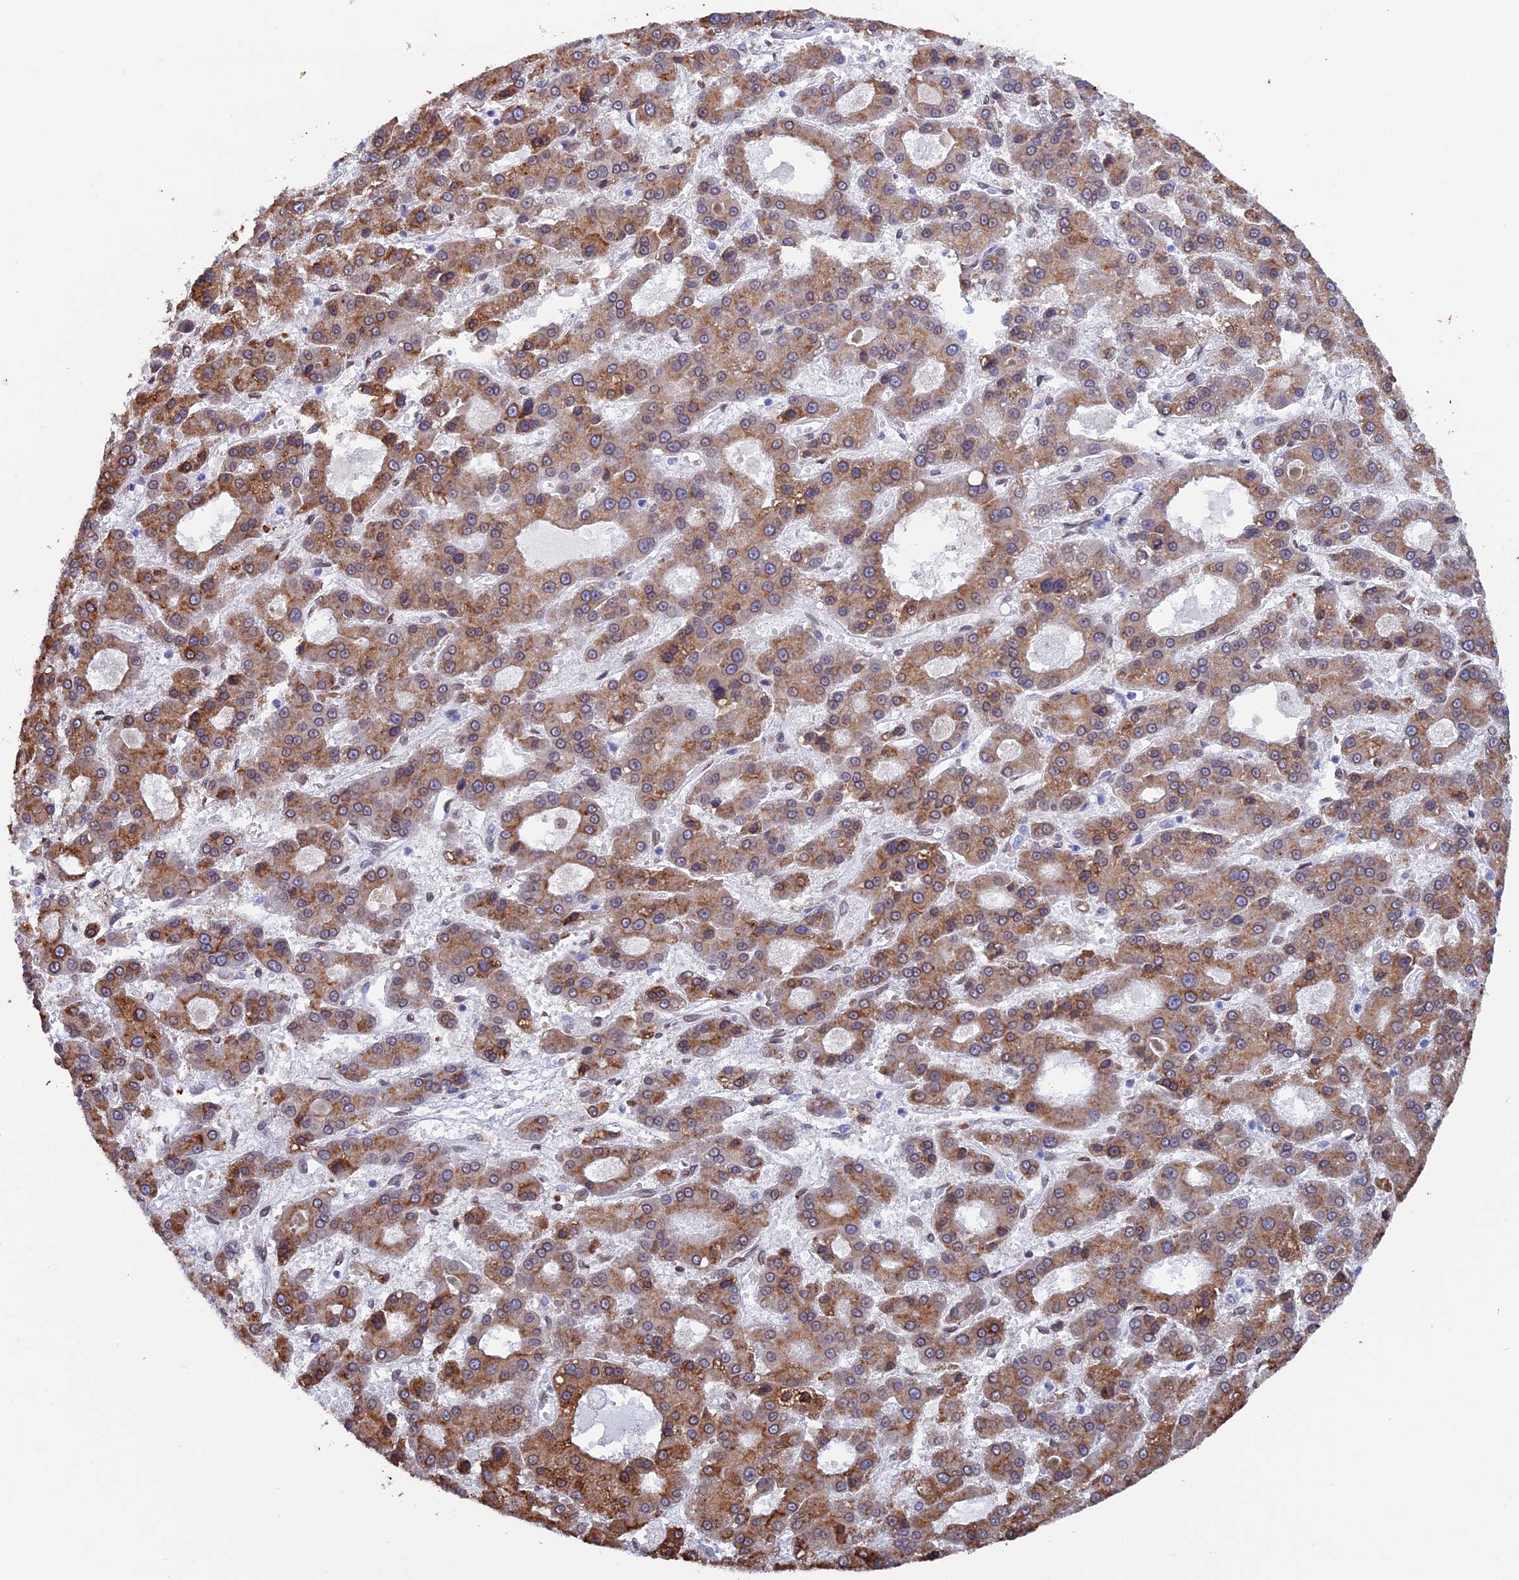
{"staining": {"intensity": "moderate", "quantity": ">75%", "location": "cytoplasmic/membranous"}, "tissue": "liver cancer", "cell_type": "Tumor cells", "image_type": "cancer", "snomed": [{"axis": "morphology", "description": "Carcinoma, Hepatocellular, NOS"}, {"axis": "topography", "description": "Liver"}], "caption": "Immunohistochemistry (IHC) photomicrograph of neoplastic tissue: human liver hepatocellular carcinoma stained using immunohistochemistry displays medium levels of moderate protein expression localized specifically in the cytoplasmic/membranous of tumor cells, appearing as a cytoplasmic/membranous brown color.", "gene": "TMPRSS7", "patient": {"sex": "male", "age": 70}}